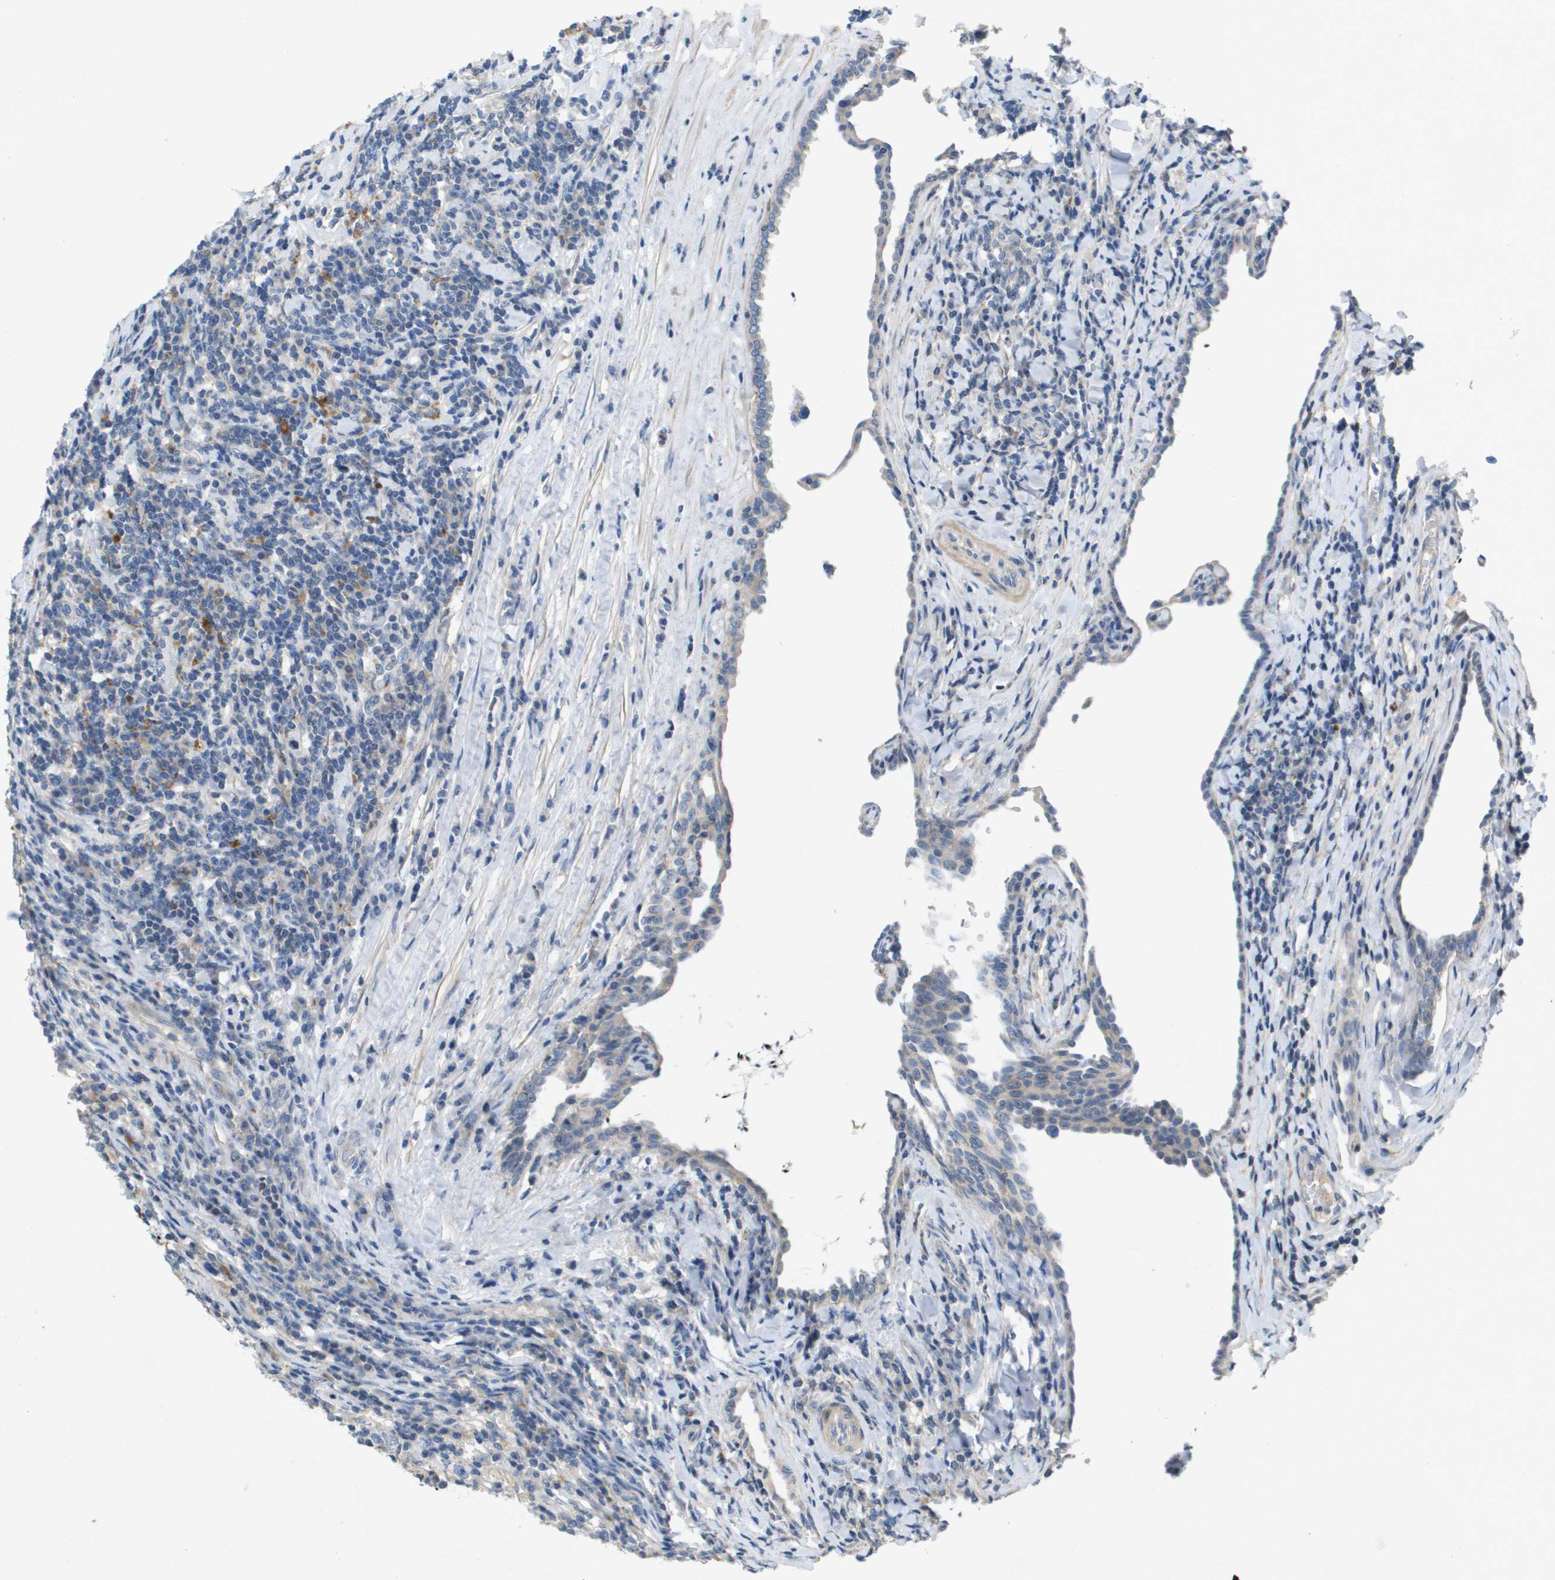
{"staining": {"intensity": "negative", "quantity": "none", "location": "none"}, "tissue": "testis cancer", "cell_type": "Tumor cells", "image_type": "cancer", "snomed": [{"axis": "morphology", "description": "Normal tissue, NOS"}, {"axis": "morphology", "description": "Seminoma, NOS"}, {"axis": "topography", "description": "Testis"}], "caption": "Immunohistochemistry (IHC) image of neoplastic tissue: human testis seminoma stained with DAB reveals no significant protein positivity in tumor cells.", "gene": "B3GNT5", "patient": {"sex": "male", "age": 43}}